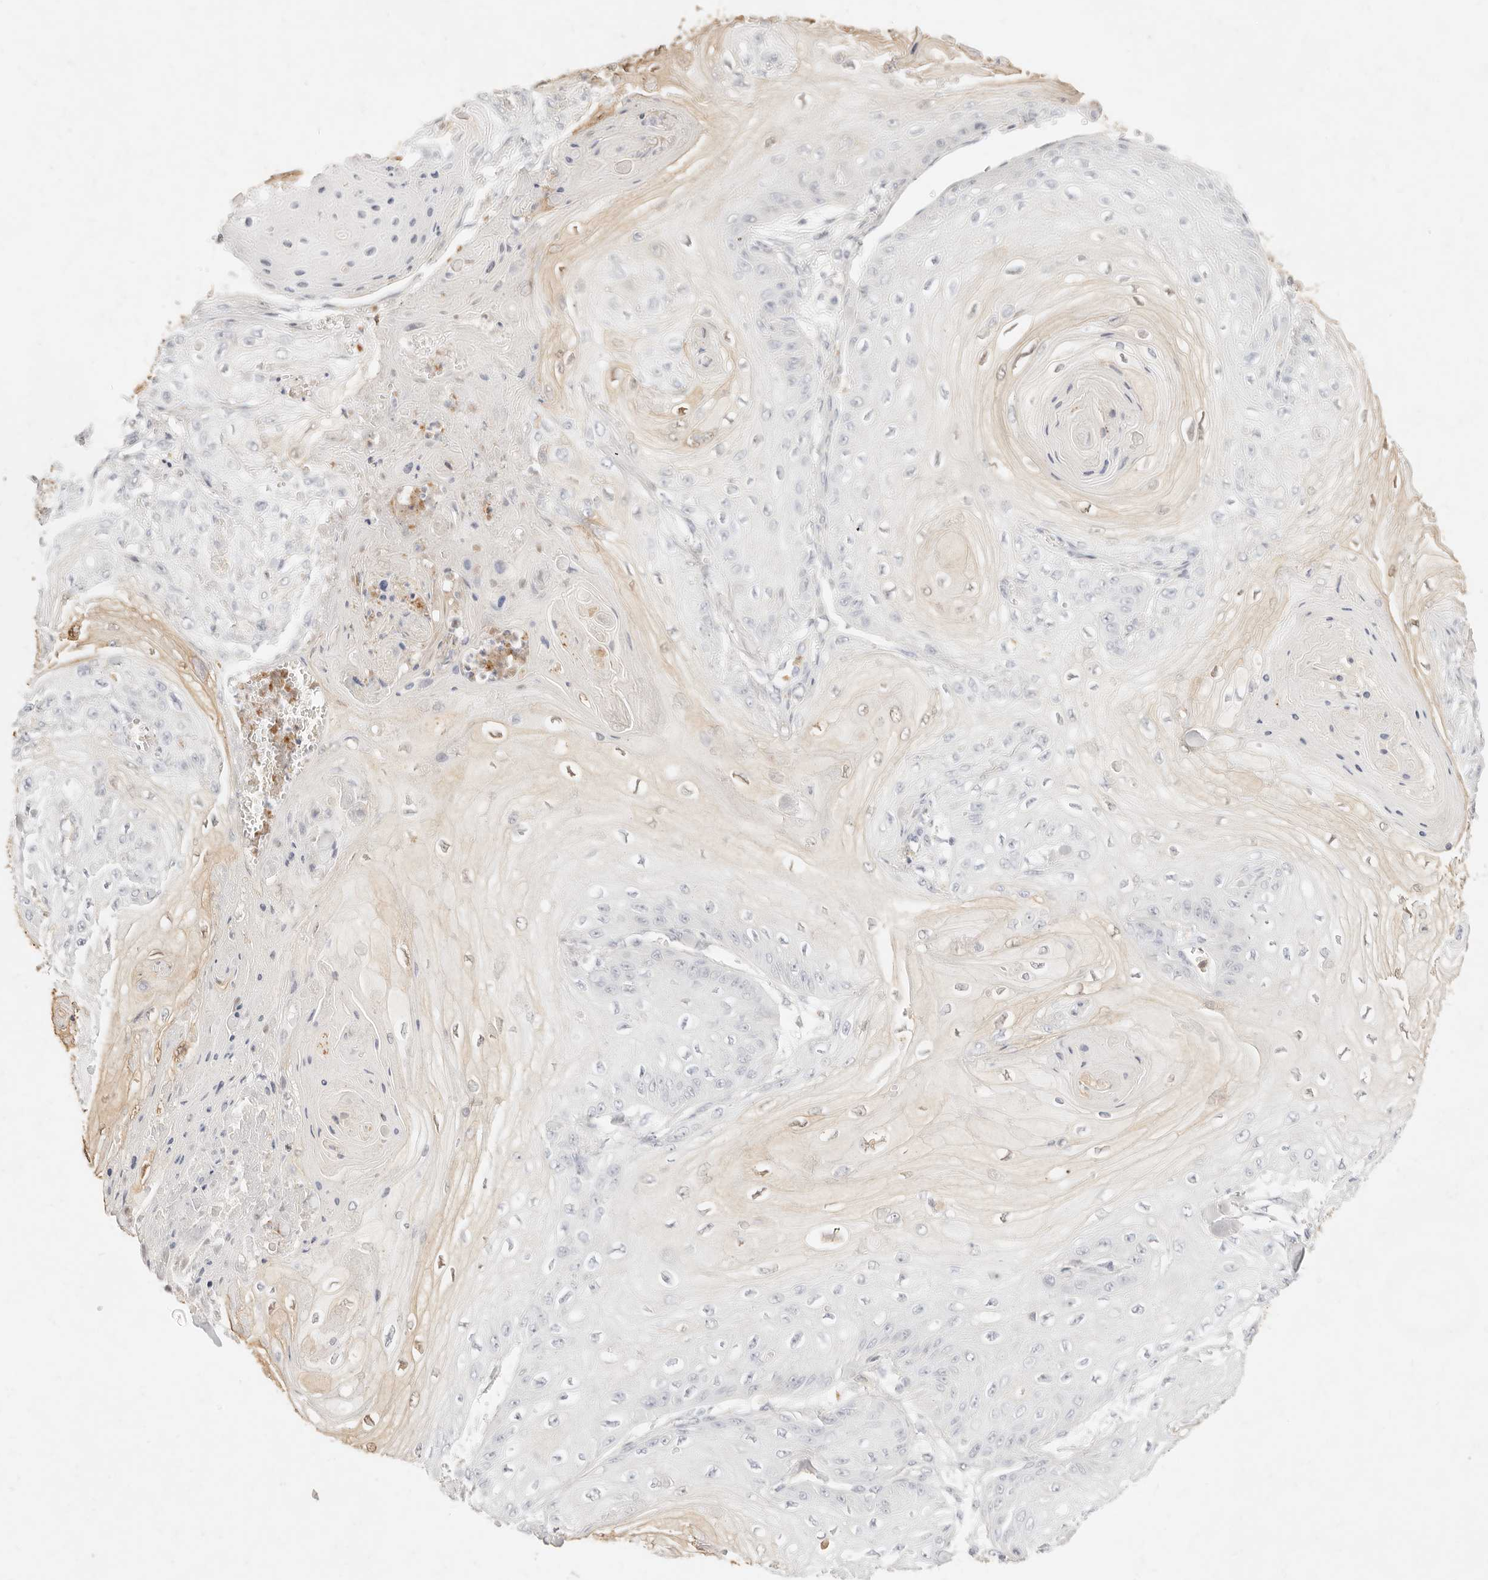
{"staining": {"intensity": "negative", "quantity": "none", "location": "none"}, "tissue": "skin cancer", "cell_type": "Tumor cells", "image_type": "cancer", "snomed": [{"axis": "morphology", "description": "Squamous cell carcinoma, NOS"}, {"axis": "topography", "description": "Skin"}], "caption": "Immunohistochemical staining of skin cancer (squamous cell carcinoma) demonstrates no significant expression in tumor cells.", "gene": "ASCL3", "patient": {"sex": "male", "age": 74}}